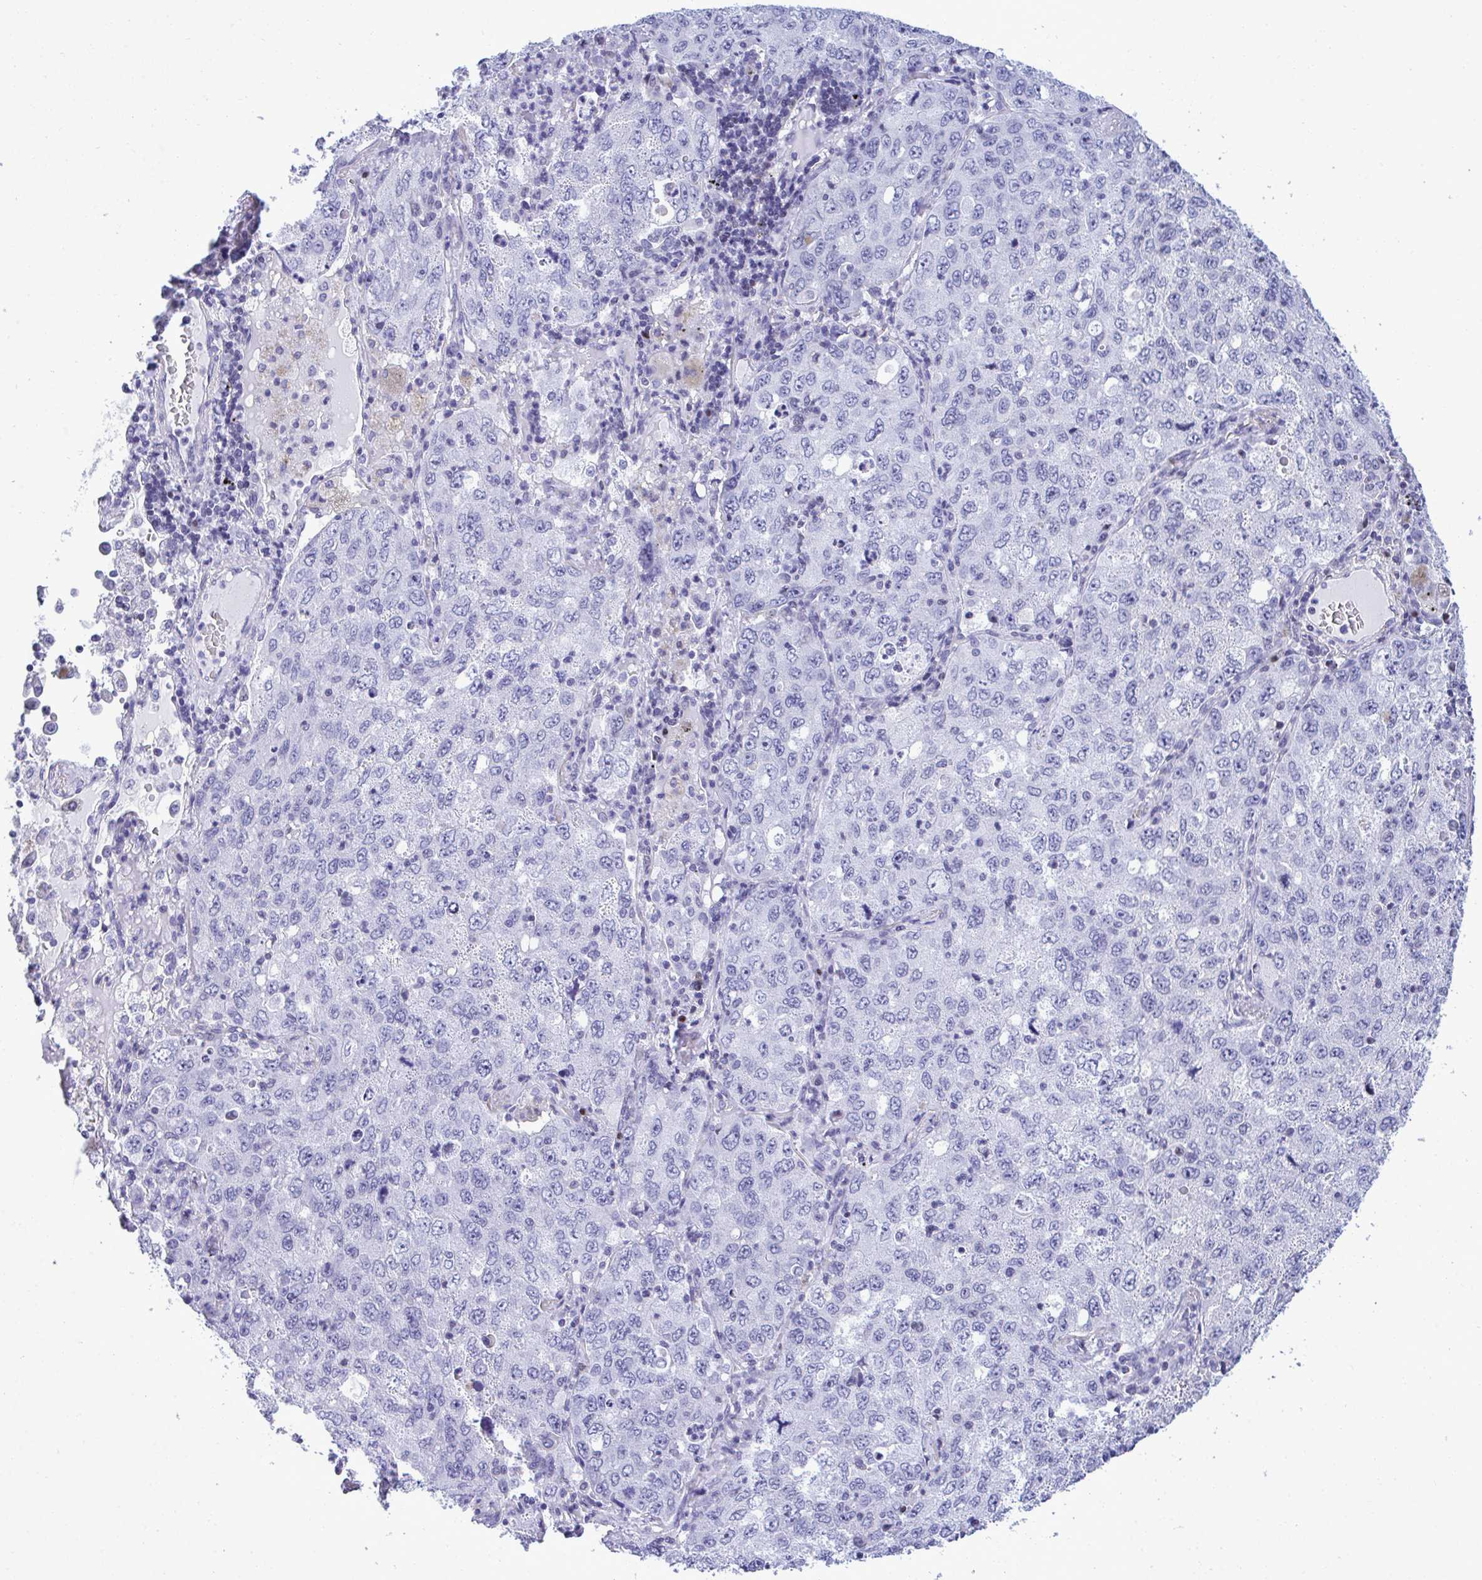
{"staining": {"intensity": "negative", "quantity": "none", "location": "none"}, "tissue": "lung cancer", "cell_type": "Tumor cells", "image_type": "cancer", "snomed": [{"axis": "morphology", "description": "Adenocarcinoma, NOS"}, {"axis": "topography", "description": "Lung"}], "caption": "An immunohistochemistry photomicrograph of adenocarcinoma (lung) is shown. There is no staining in tumor cells of adenocarcinoma (lung).", "gene": "SLC25A51", "patient": {"sex": "female", "age": 57}}